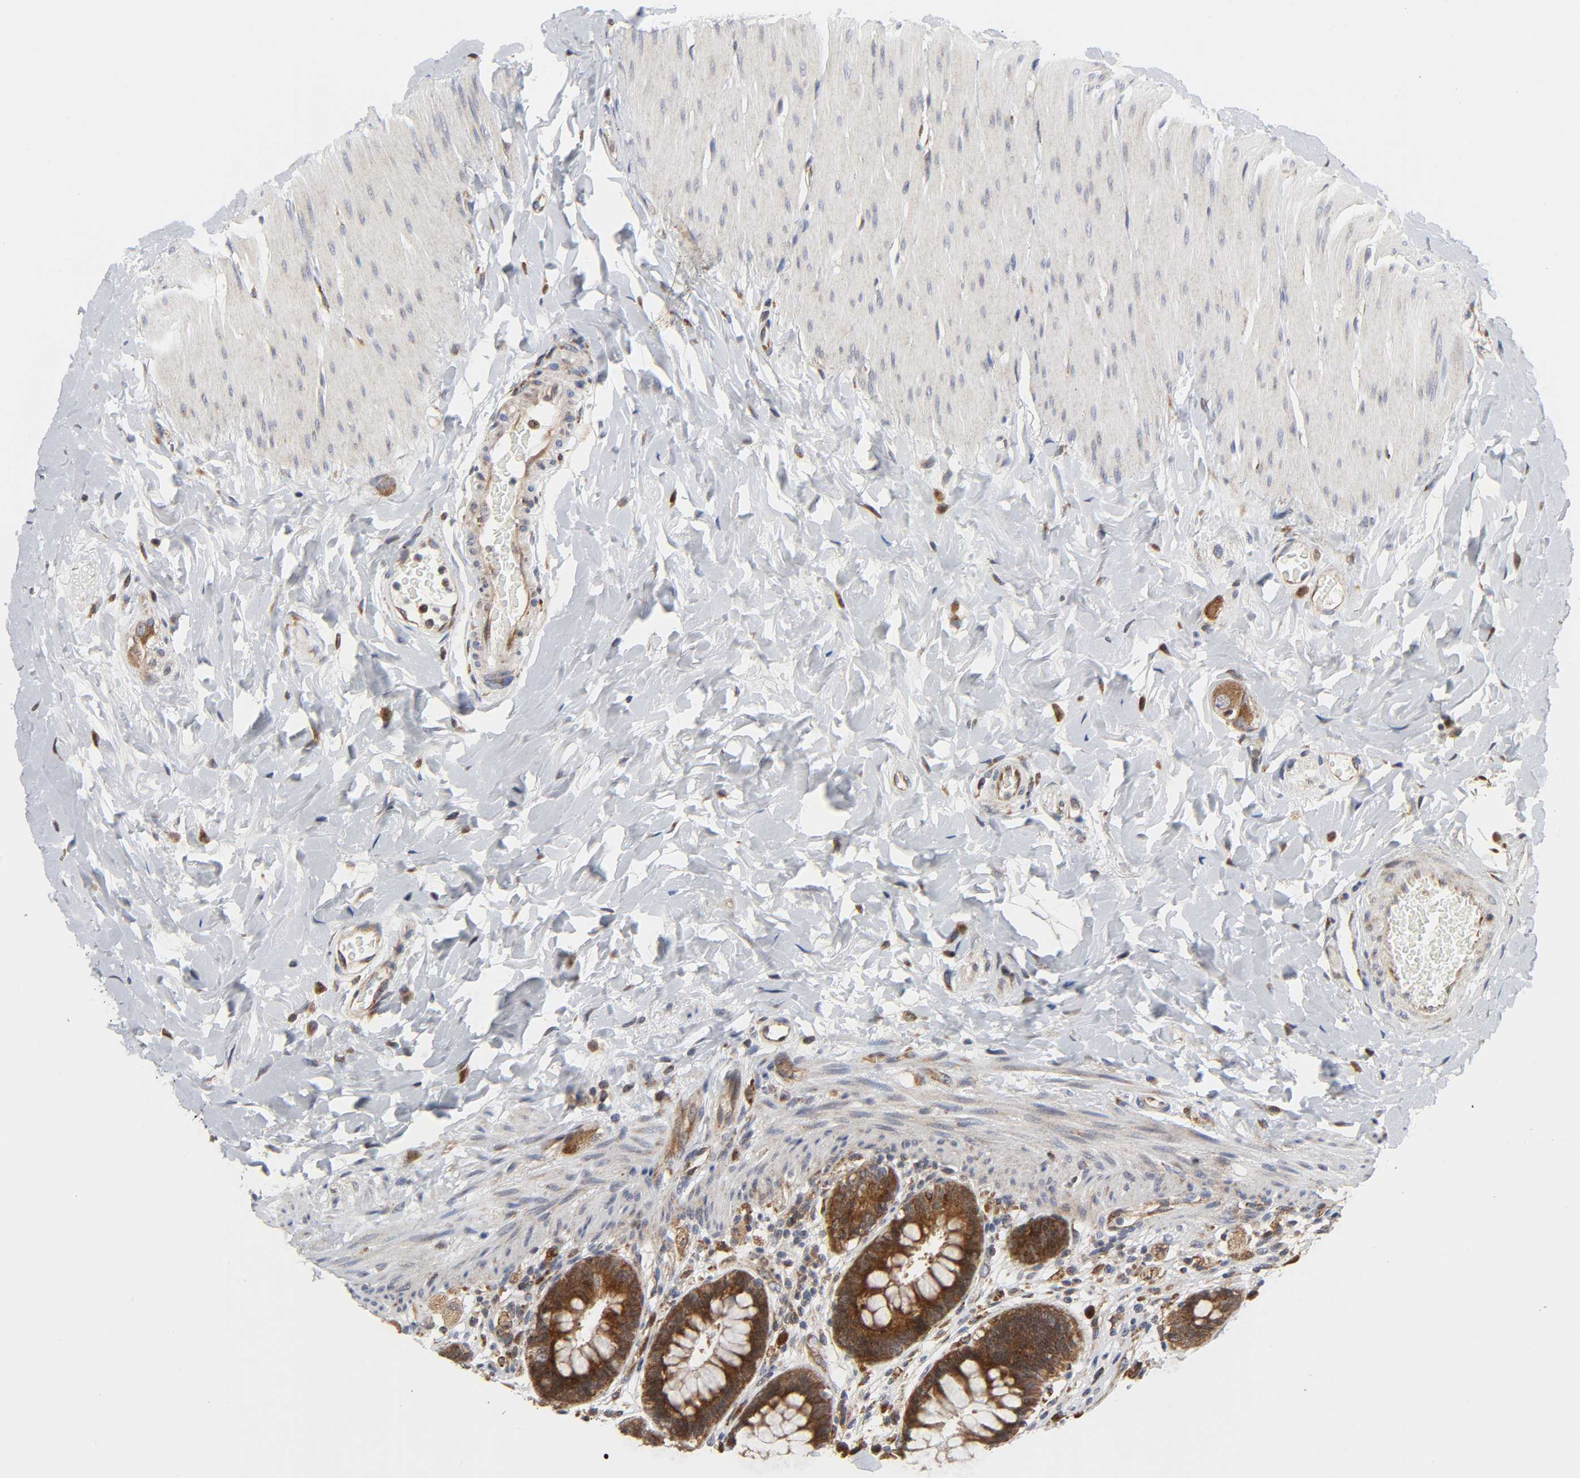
{"staining": {"intensity": "strong", "quantity": ">75%", "location": "cytoplasmic/membranous"}, "tissue": "rectum", "cell_type": "Glandular cells", "image_type": "normal", "snomed": [{"axis": "morphology", "description": "Normal tissue, NOS"}, {"axis": "topography", "description": "Rectum"}], "caption": "Protein expression analysis of benign human rectum reveals strong cytoplasmic/membranous positivity in about >75% of glandular cells. The staining is performed using DAB (3,3'-diaminobenzidine) brown chromogen to label protein expression. The nuclei are counter-stained blue using hematoxylin.", "gene": "BAX", "patient": {"sex": "female", "age": 46}}